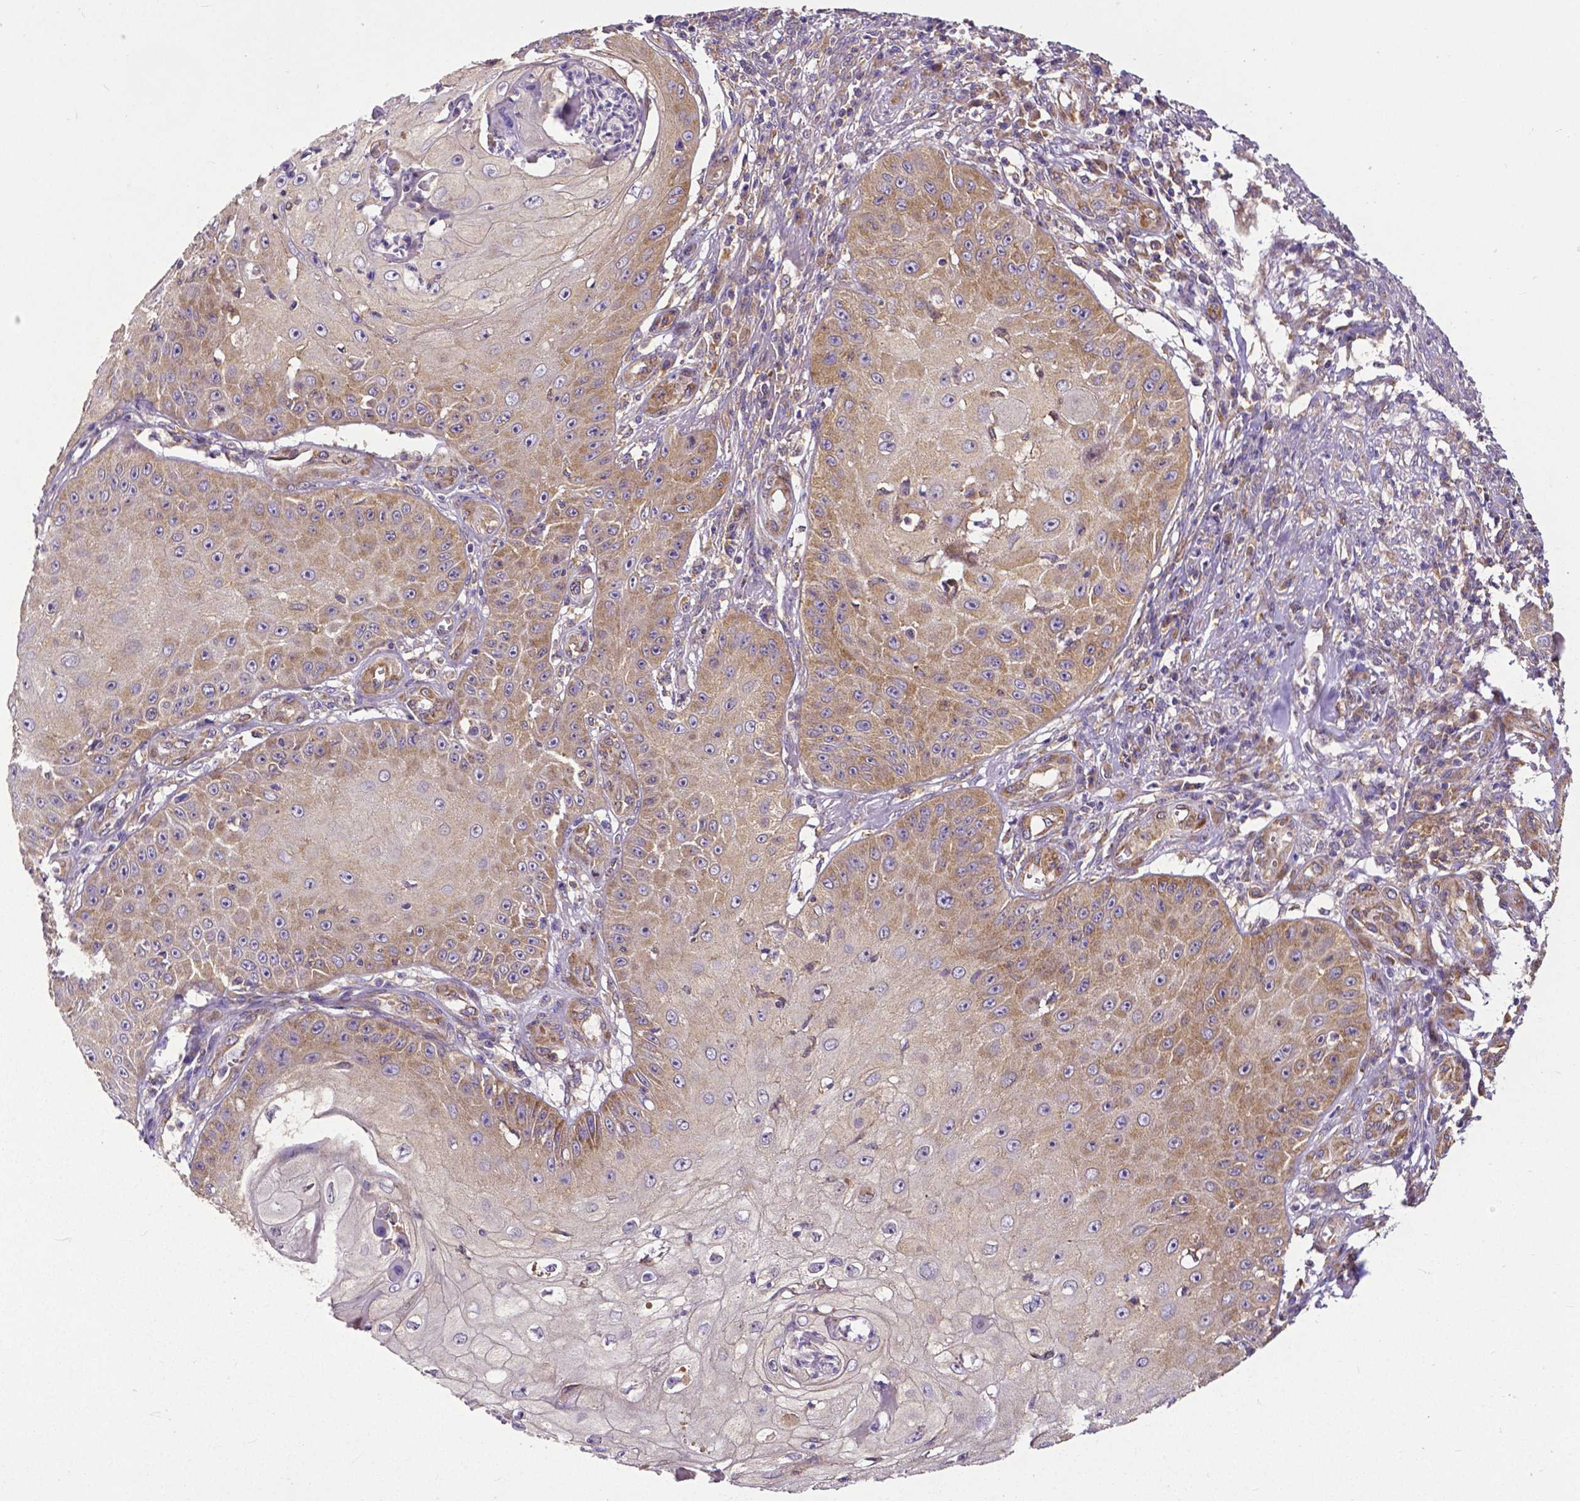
{"staining": {"intensity": "weak", "quantity": ">75%", "location": "cytoplasmic/membranous"}, "tissue": "skin cancer", "cell_type": "Tumor cells", "image_type": "cancer", "snomed": [{"axis": "morphology", "description": "Squamous cell carcinoma, NOS"}, {"axis": "topography", "description": "Skin"}], "caption": "IHC of skin cancer reveals low levels of weak cytoplasmic/membranous staining in approximately >75% of tumor cells.", "gene": "DICER1", "patient": {"sex": "male", "age": 70}}